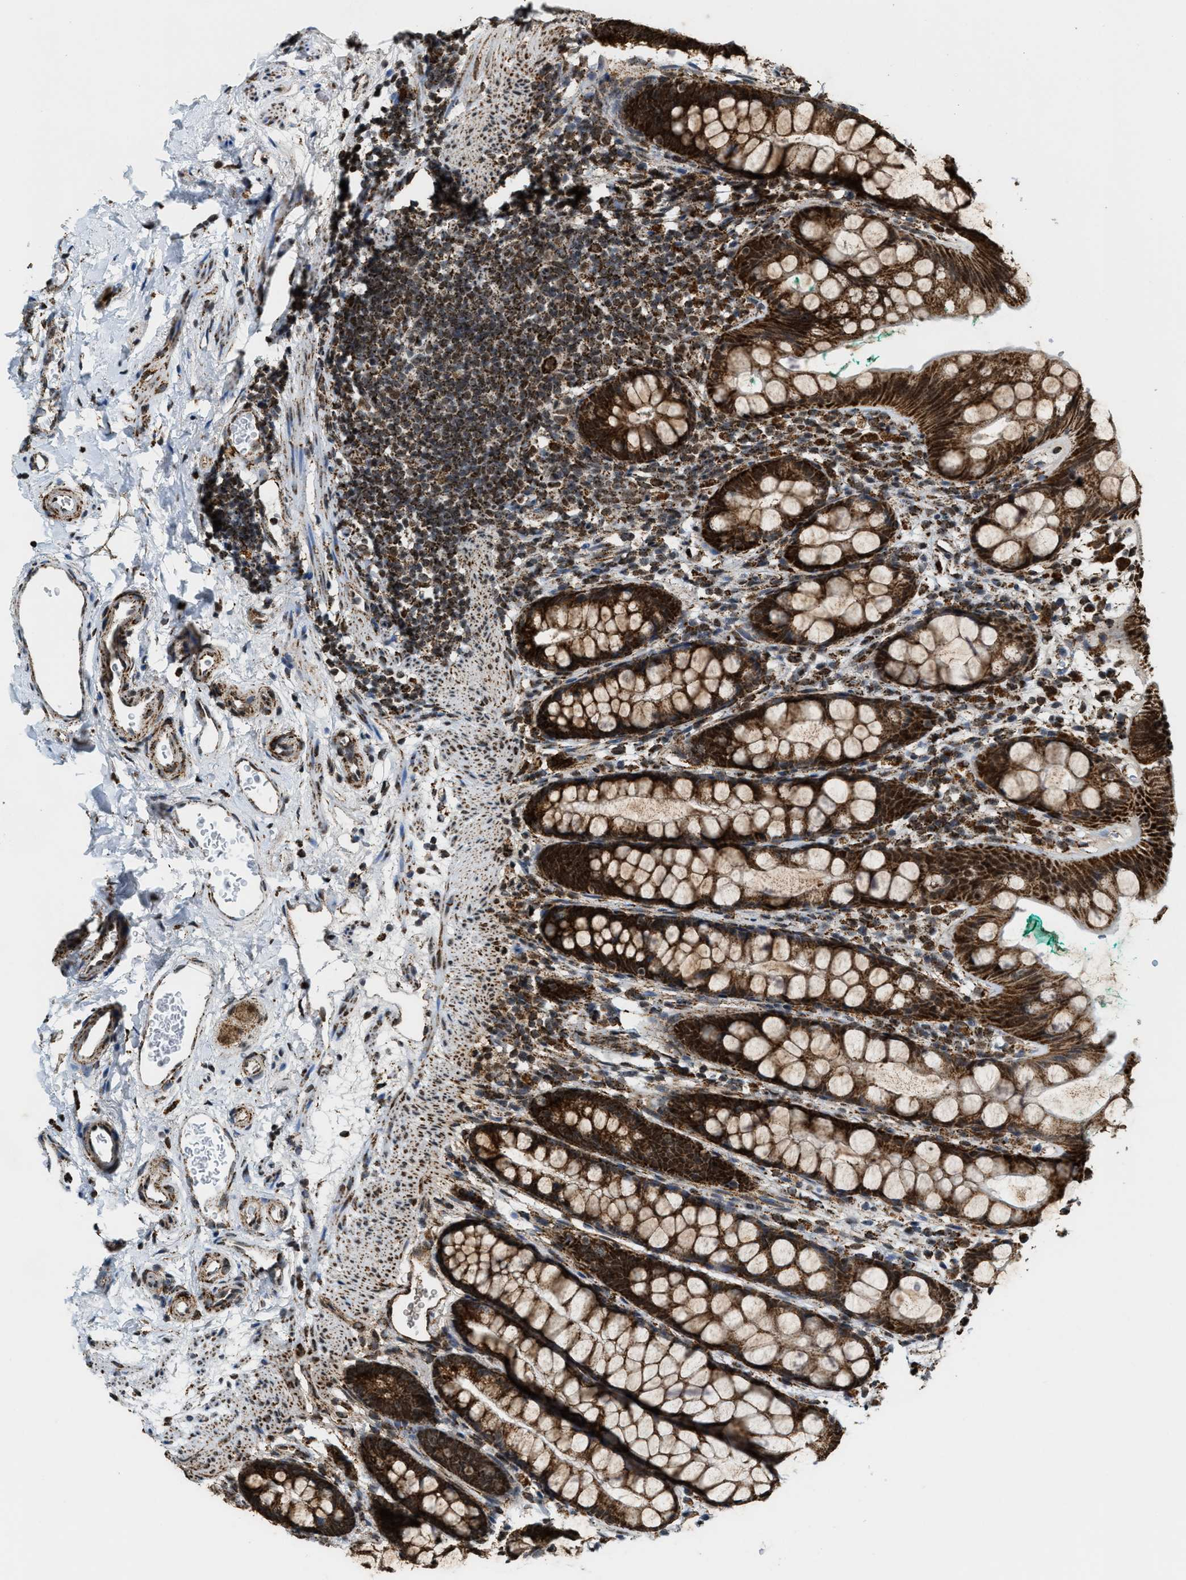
{"staining": {"intensity": "strong", "quantity": ">75%", "location": "cytoplasmic/membranous,nuclear"}, "tissue": "rectum", "cell_type": "Glandular cells", "image_type": "normal", "snomed": [{"axis": "morphology", "description": "Normal tissue, NOS"}, {"axis": "topography", "description": "Rectum"}], "caption": "Rectum stained with a brown dye displays strong cytoplasmic/membranous,nuclear positive expression in about >75% of glandular cells.", "gene": "HIBADH", "patient": {"sex": "female", "age": 65}}